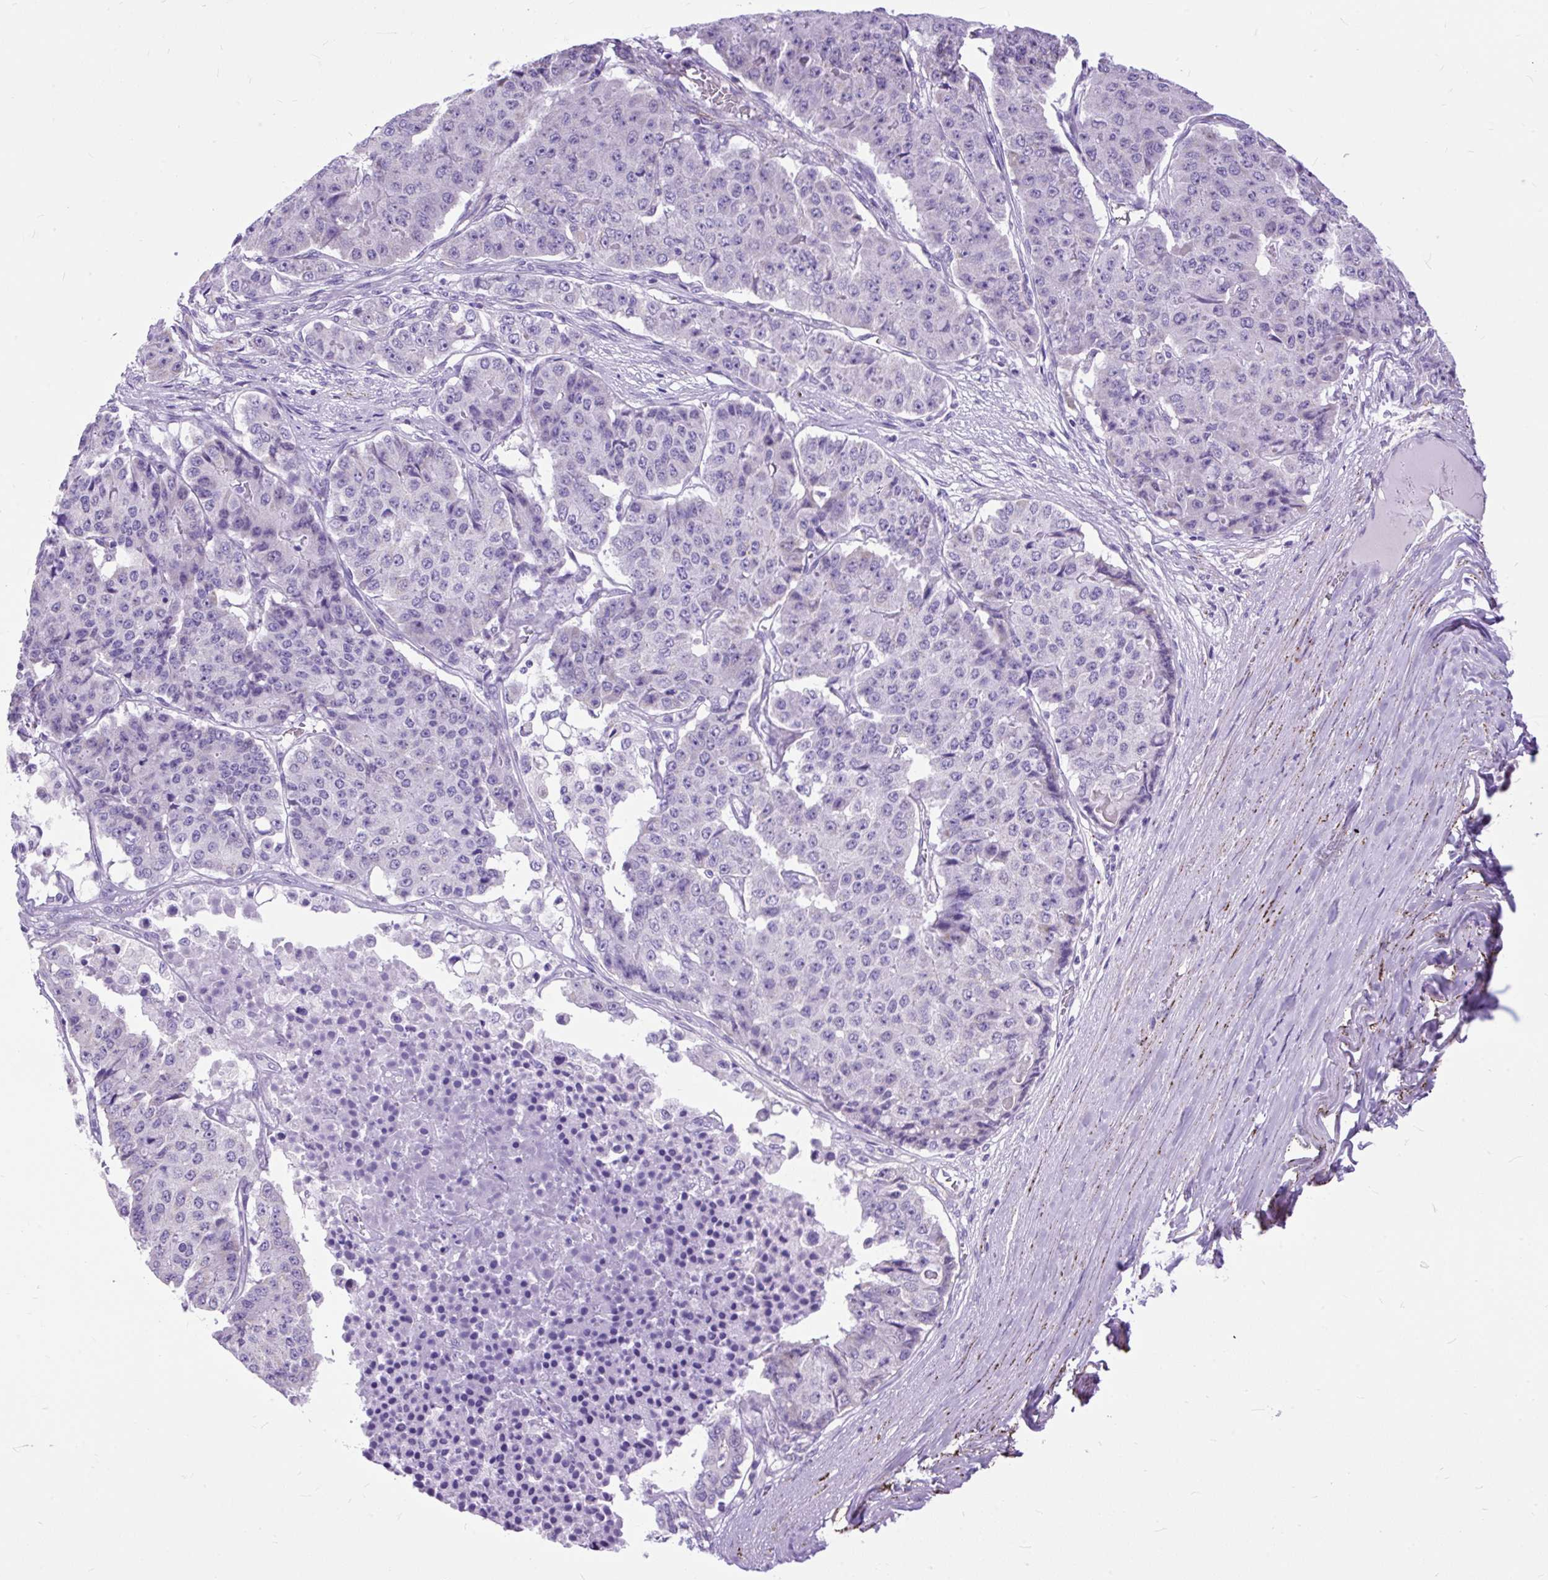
{"staining": {"intensity": "negative", "quantity": "none", "location": "none"}, "tissue": "pancreatic cancer", "cell_type": "Tumor cells", "image_type": "cancer", "snomed": [{"axis": "morphology", "description": "Adenocarcinoma, NOS"}, {"axis": "topography", "description": "Pancreas"}], "caption": "DAB immunohistochemical staining of pancreatic cancer (adenocarcinoma) reveals no significant expression in tumor cells.", "gene": "ZNF256", "patient": {"sex": "male", "age": 50}}